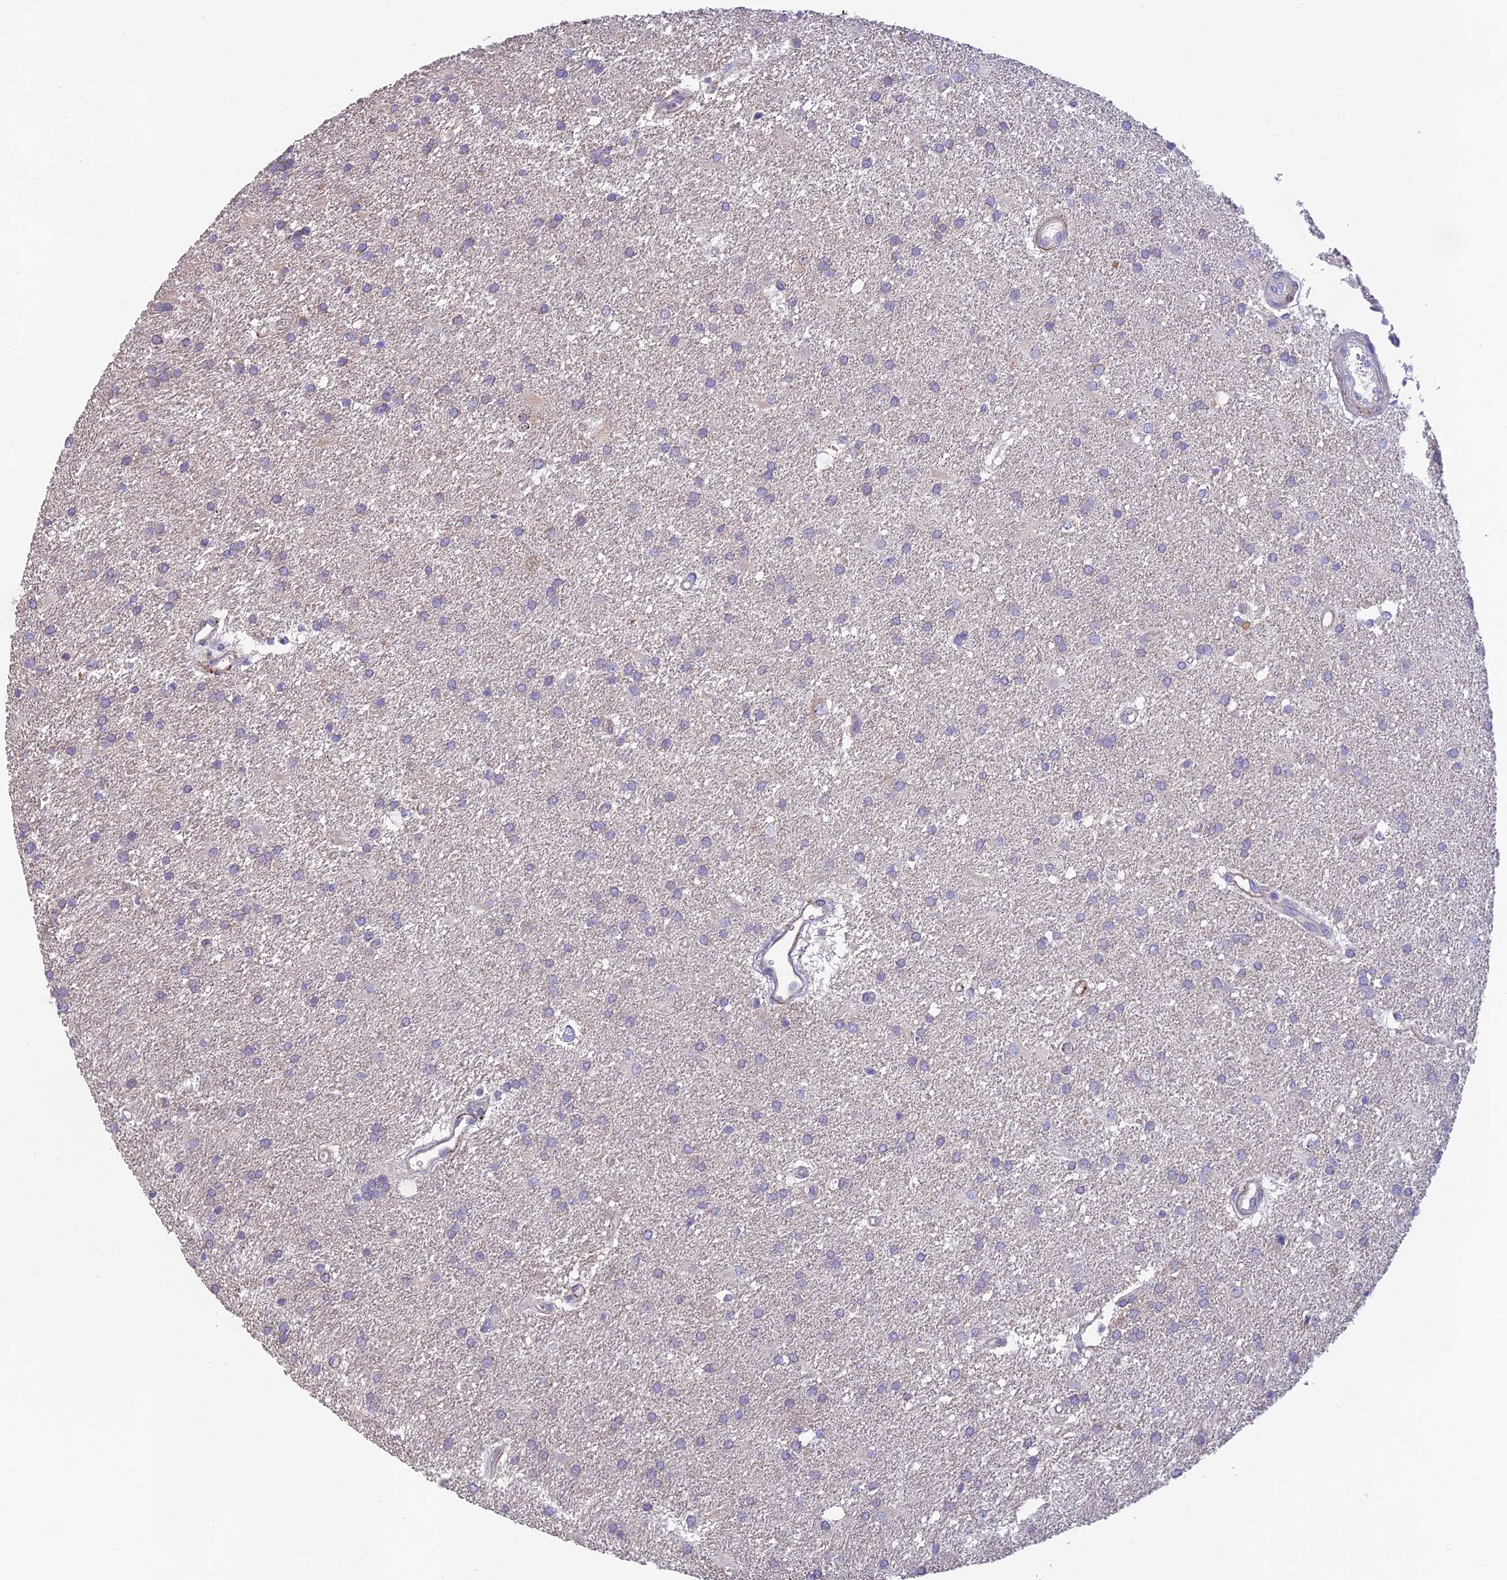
{"staining": {"intensity": "negative", "quantity": "none", "location": "none"}, "tissue": "glioma", "cell_type": "Tumor cells", "image_type": "cancer", "snomed": [{"axis": "morphology", "description": "Glioma, malignant, Low grade"}, {"axis": "topography", "description": "Brain"}], "caption": "Glioma stained for a protein using immunohistochemistry (IHC) reveals no expression tumor cells.", "gene": "HSD17B2", "patient": {"sex": "male", "age": 66}}